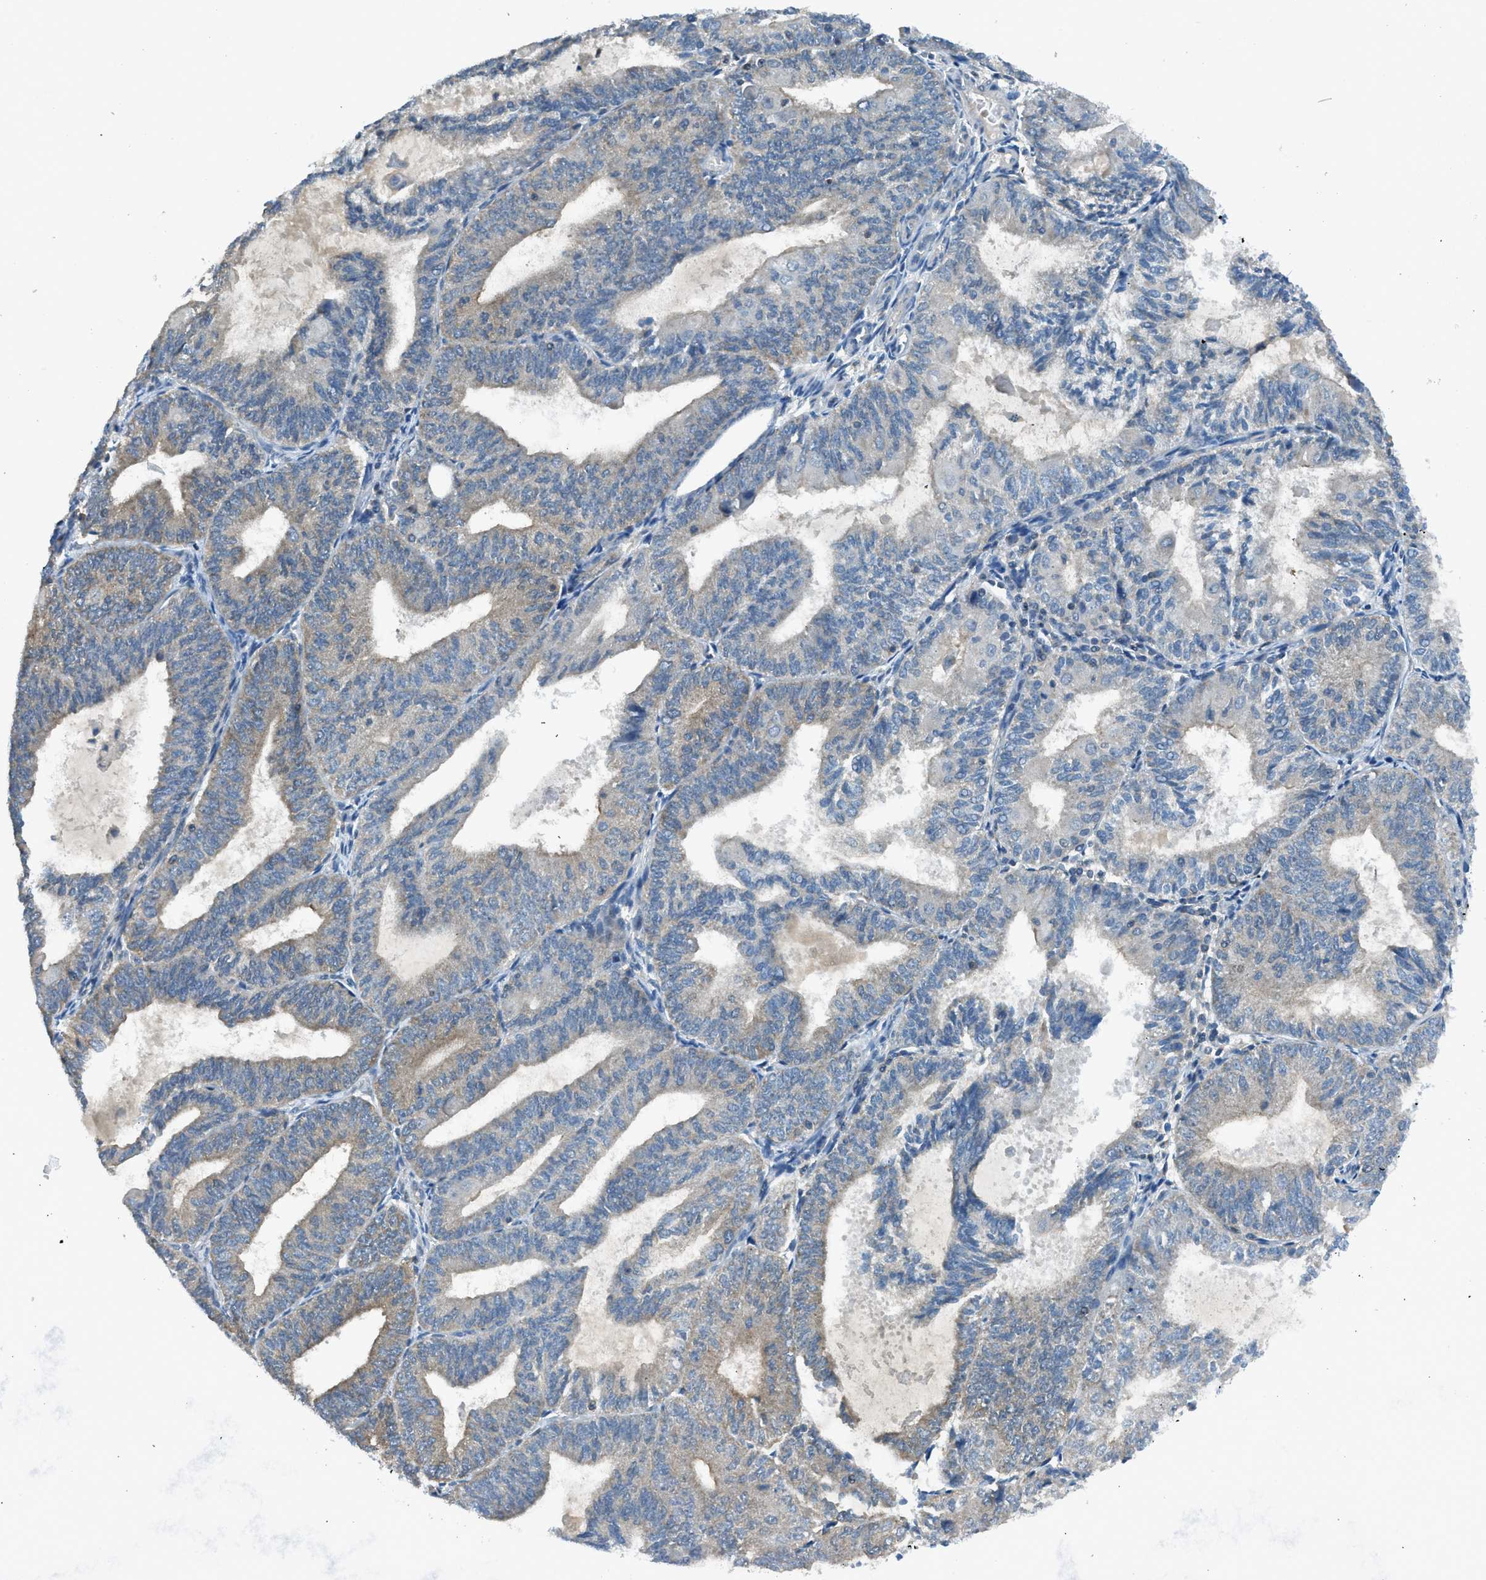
{"staining": {"intensity": "weak", "quantity": "25%-75%", "location": "cytoplasmic/membranous"}, "tissue": "endometrial cancer", "cell_type": "Tumor cells", "image_type": "cancer", "snomed": [{"axis": "morphology", "description": "Adenocarcinoma, NOS"}, {"axis": "topography", "description": "Endometrium"}], "caption": "This image displays IHC staining of adenocarcinoma (endometrial), with low weak cytoplasmic/membranous expression in approximately 25%-75% of tumor cells.", "gene": "LMLN", "patient": {"sex": "female", "age": 81}}